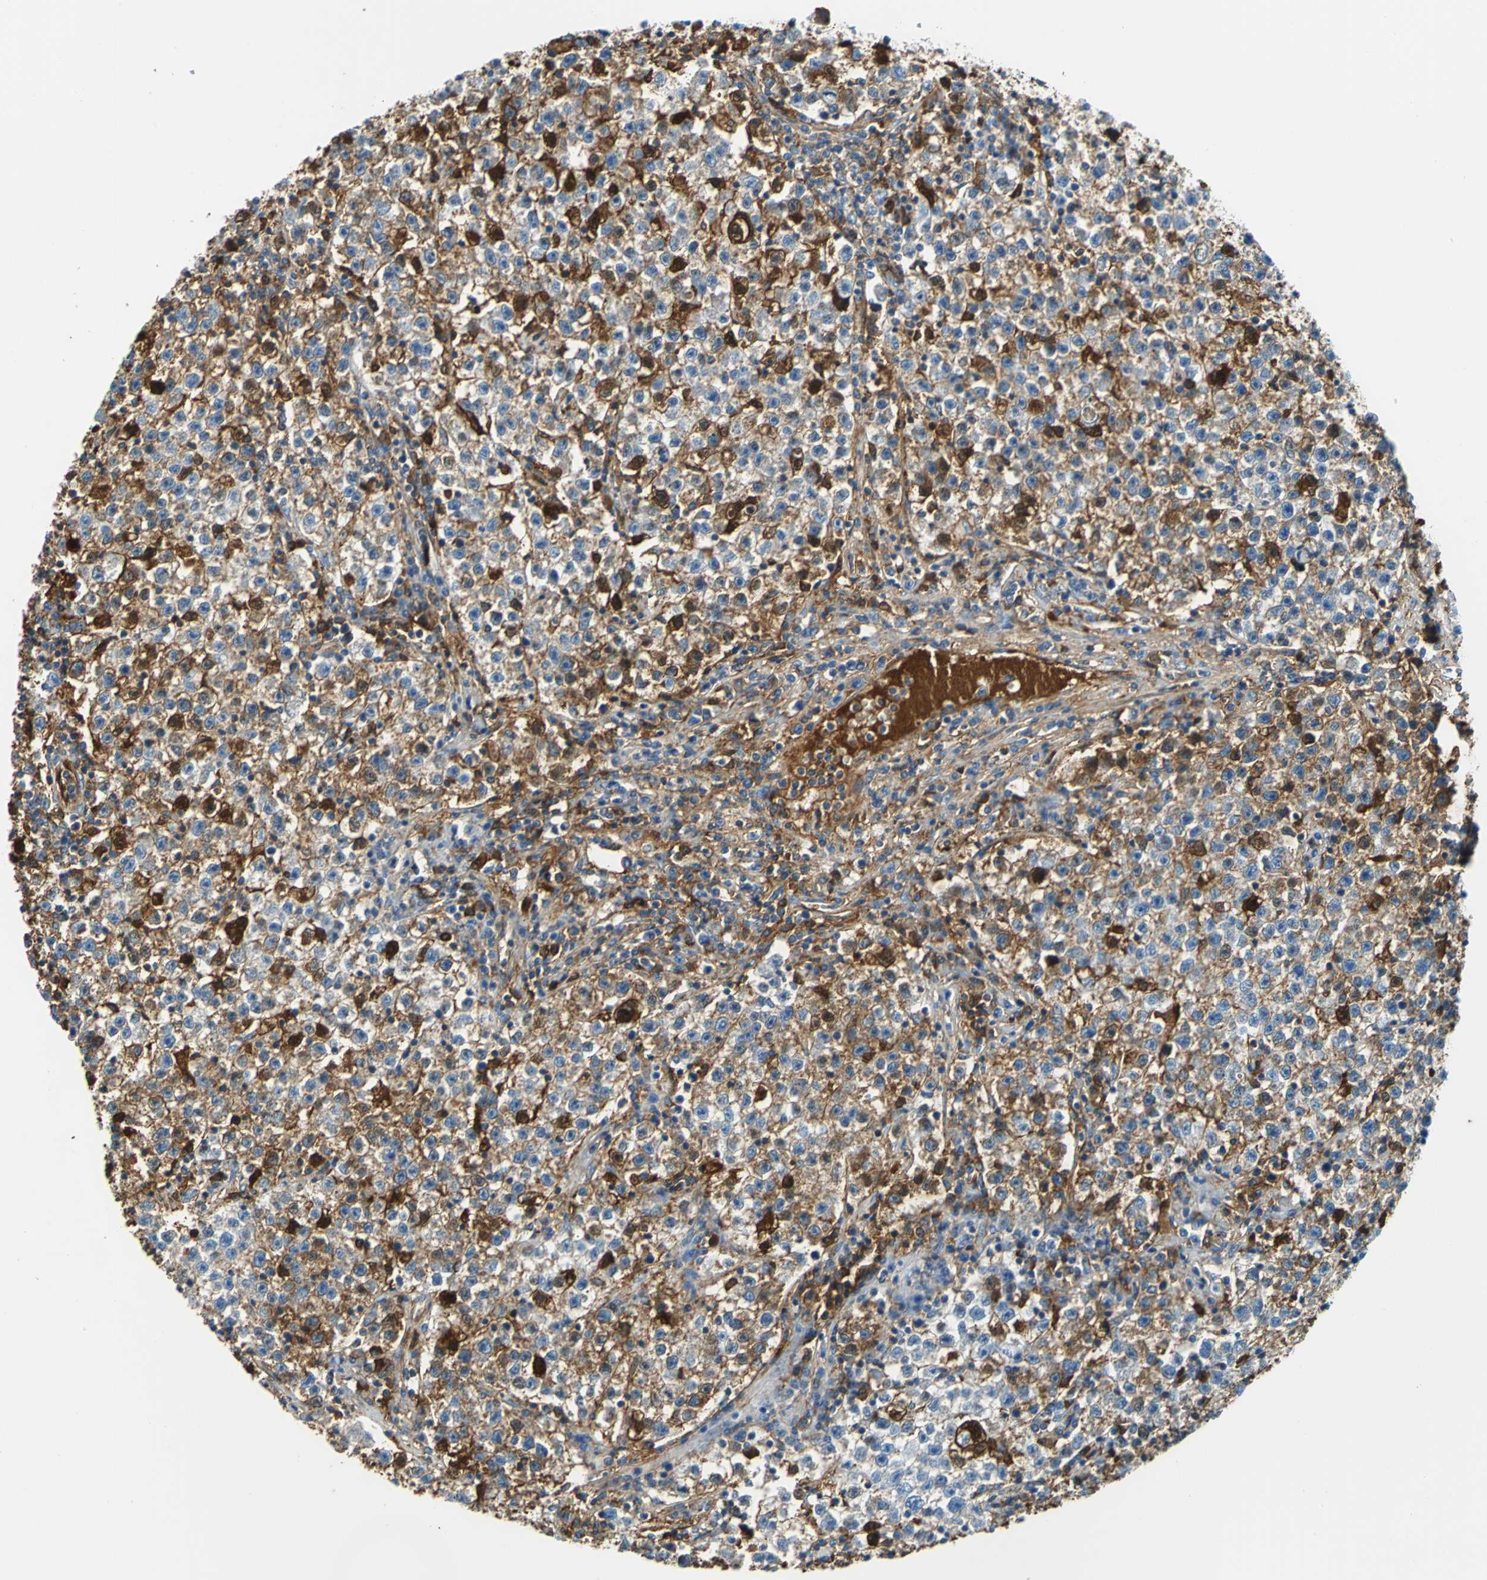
{"staining": {"intensity": "strong", "quantity": "<25%", "location": "cytoplasmic/membranous,nuclear"}, "tissue": "testis cancer", "cell_type": "Tumor cells", "image_type": "cancer", "snomed": [{"axis": "morphology", "description": "Seminoma, NOS"}, {"axis": "topography", "description": "Testis"}], "caption": "DAB (3,3'-diaminobenzidine) immunohistochemical staining of seminoma (testis) reveals strong cytoplasmic/membranous and nuclear protein positivity in approximately <25% of tumor cells. (brown staining indicates protein expression, while blue staining denotes nuclei).", "gene": "ALB", "patient": {"sex": "male", "age": 22}}